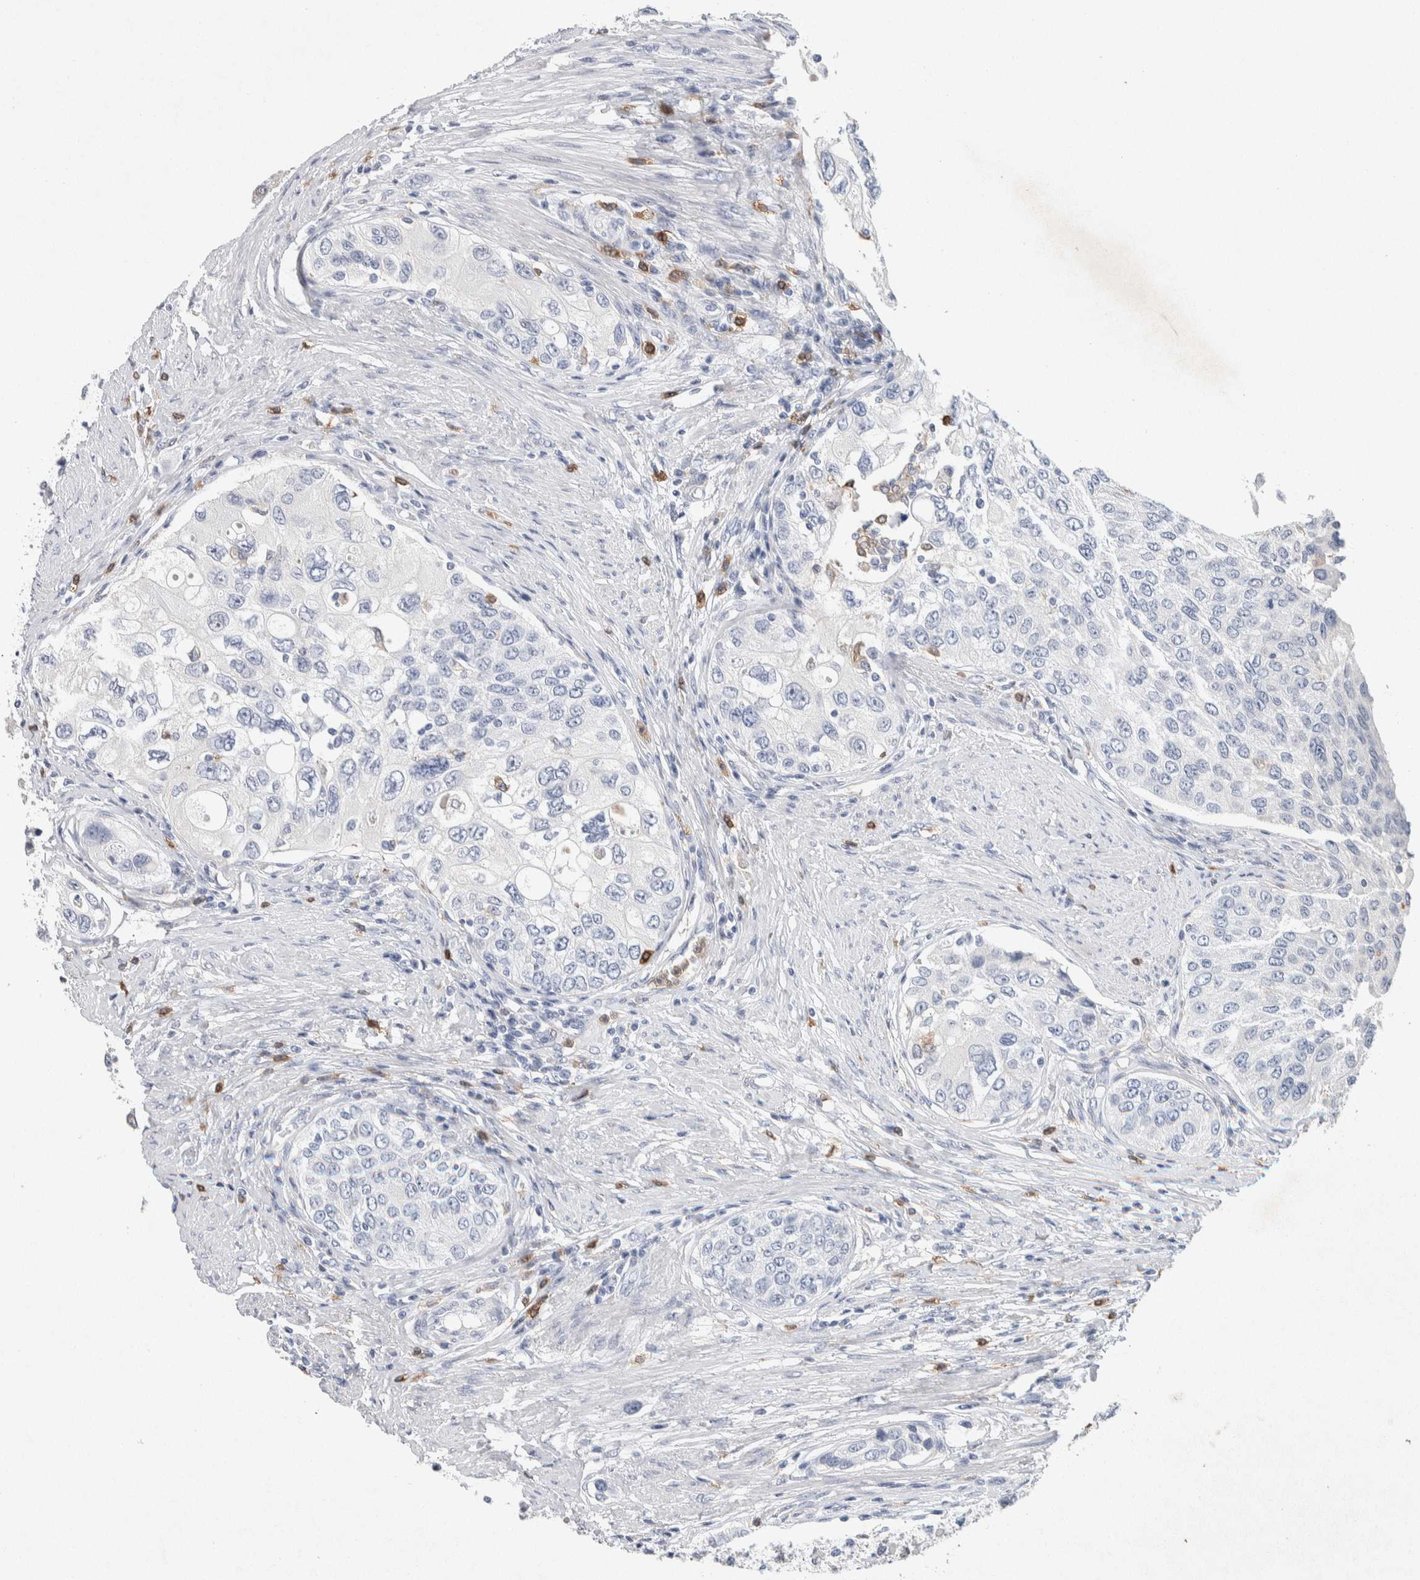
{"staining": {"intensity": "negative", "quantity": "none", "location": "none"}, "tissue": "urothelial cancer", "cell_type": "Tumor cells", "image_type": "cancer", "snomed": [{"axis": "morphology", "description": "Urothelial carcinoma, High grade"}, {"axis": "topography", "description": "Urinary bladder"}], "caption": "Tumor cells are negative for brown protein staining in urothelial cancer.", "gene": "NCF2", "patient": {"sex": "female", "age": 56}}